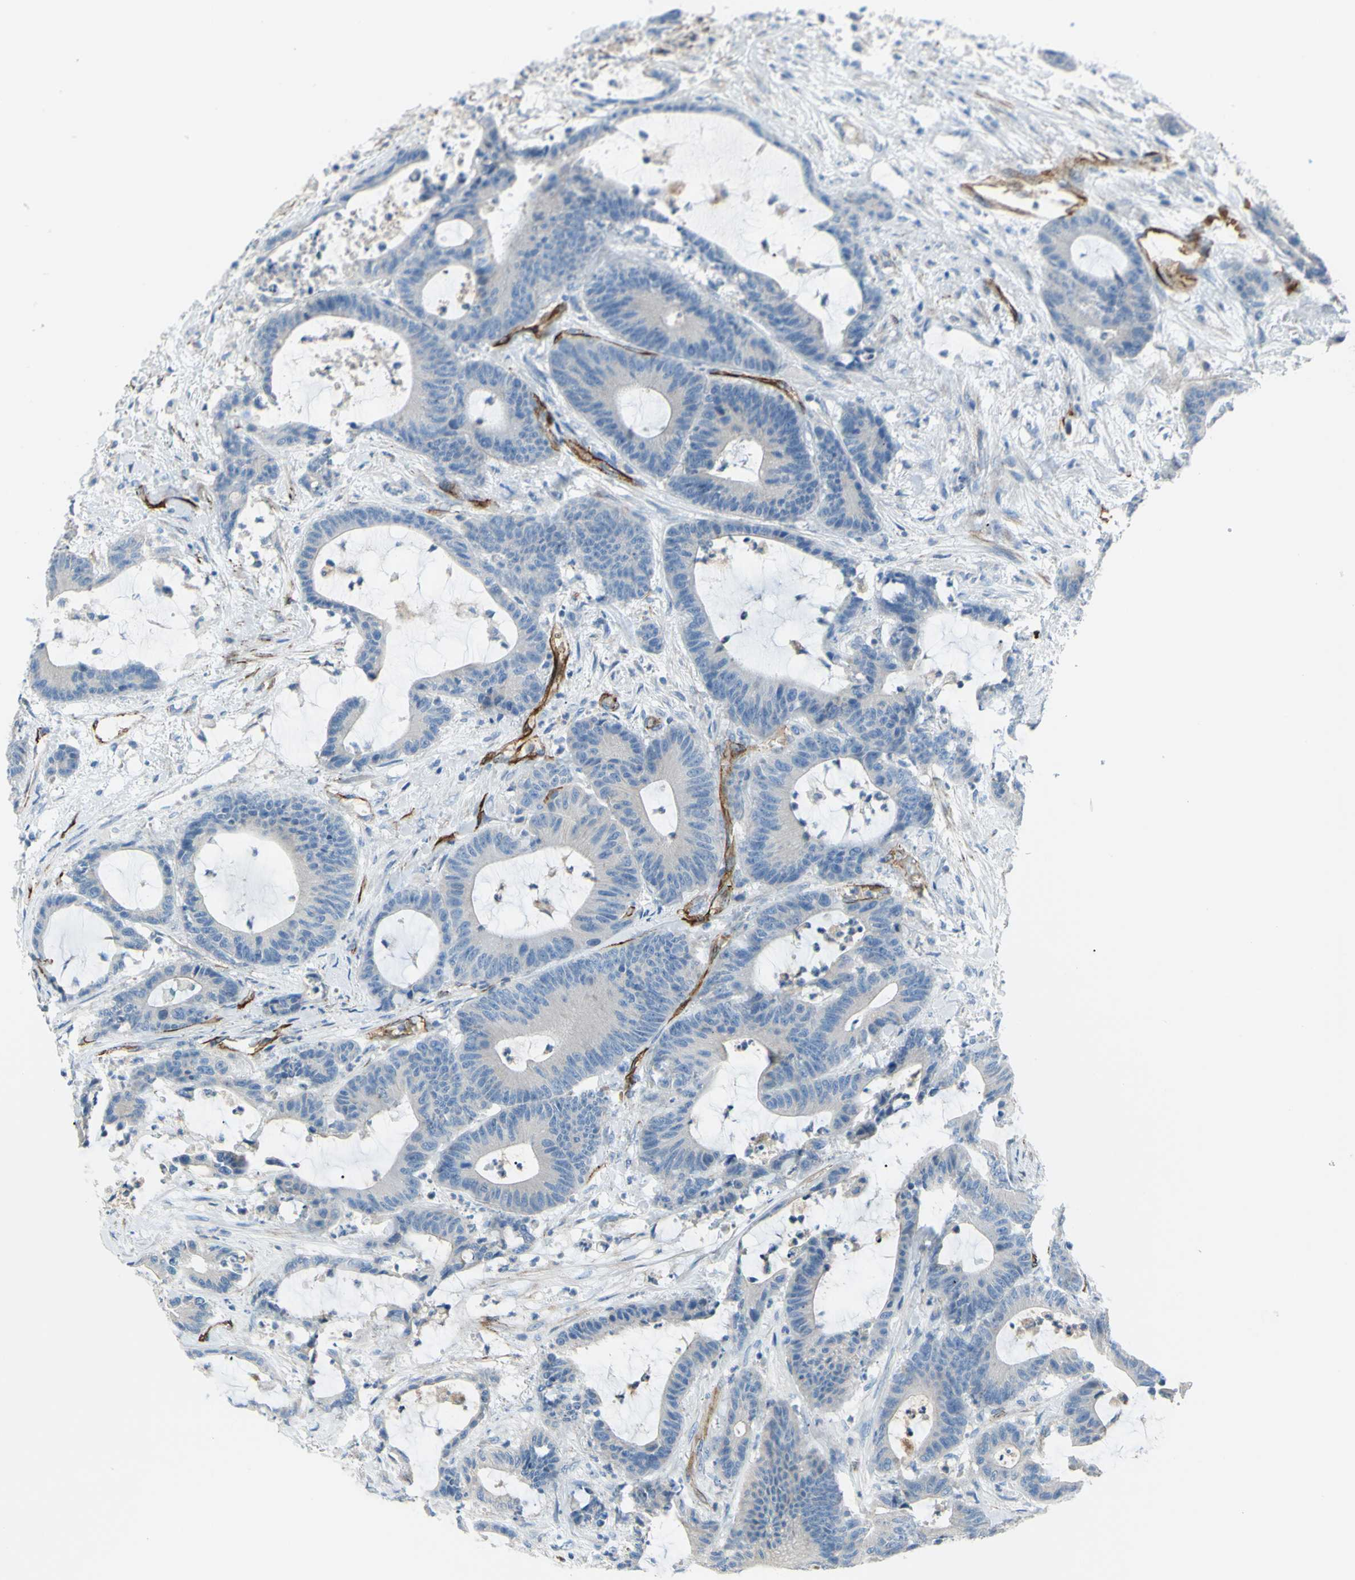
{"staining": {"intensity": "negative", "quantity": "none", "location": "none"}, "tissue": "colorectal cancer", "cell_type": "Tumor cells", "image_type": "cancer", "snomed": [{"axis": "morphology", "description": "Adenocarcinoma, NOS"}, {"axis": "topography", "description": "Colon"}], "caption": "The immunohistochemistry (IHC) image has no significant expression in tumor cells of colorectal adenocarcinoma tissue.", "gene": "PRRG2", "patient": {"sex": "female", "age": 84}}